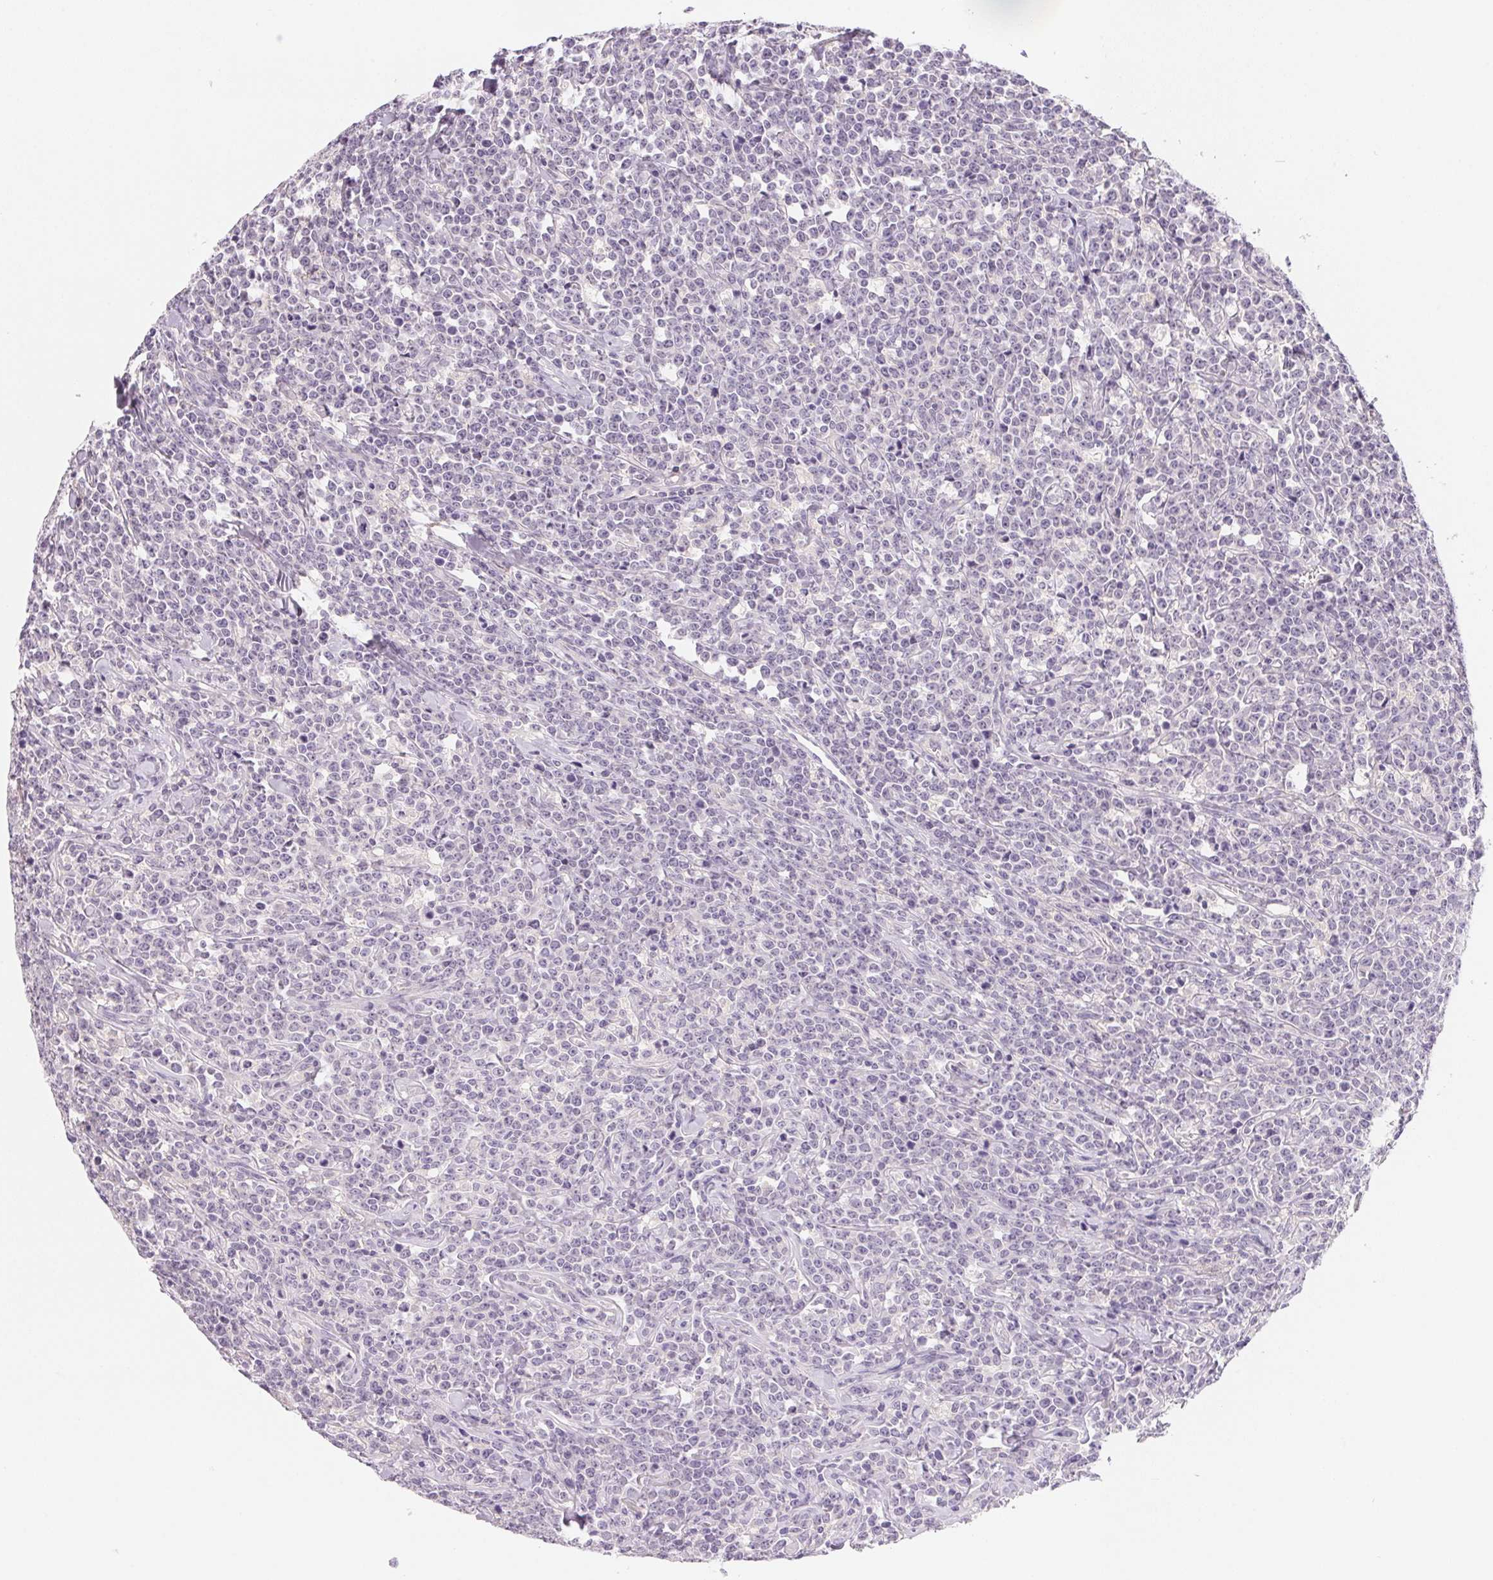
{"staining": {"intensity": "negative", "quantity": "none", "location": "none"}, "tissue": "lymphoma", "cell_type": "Tumor cells", "image_type": "cancer", "snomed": [{"axis": "morphology", "description": "Malignant lymphoma, non-Hodgkin's type, High grade"}, {"axis": "topography", "description": "Small intestine"}], "caption": "A high-resolution image shows IHC staining of lymphoma, which exhibits no significant positivity in tumor cells. The staining was performed using DAB (3,3'-diaminobenzidine) to visualize the protein expression in brown, while the nuclei were stained in blue with hematoxylin (Magnification: 20x).", "gene": "MCOLN3", "patient": {"sex": "female", "age": 56}}